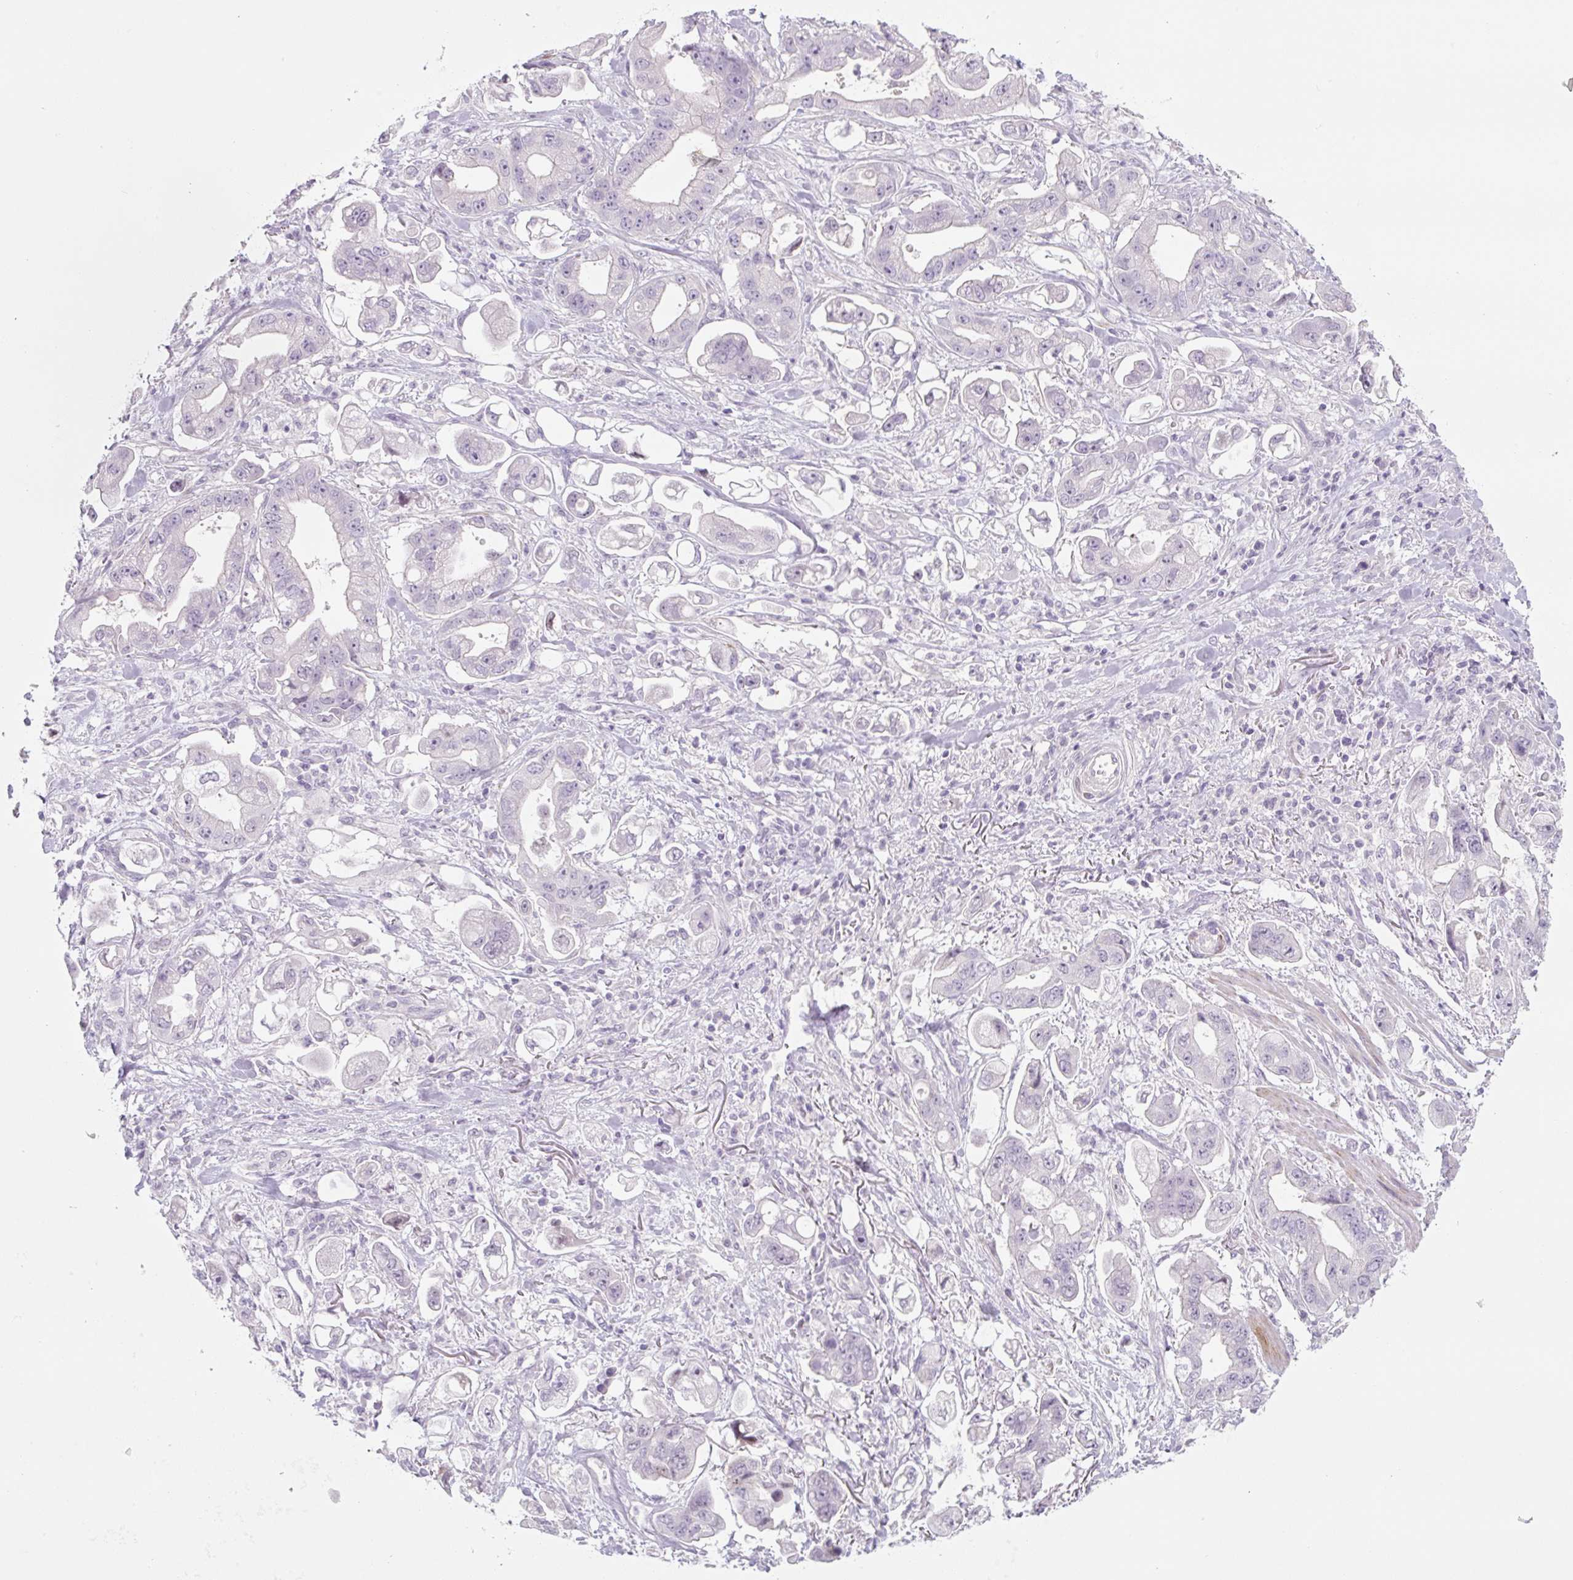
{"staining": {"intensity": "negative", "quantity": "none", "location": "none"}, "tissue": "stomach cancer", "cell_type": "Tumor cells", "image_type": "cancer", "snomed": [{"axis": "morphology", "description": "Adenocarcinoma, NOS"}, {"axis": "topography", "description": "Stomach"}], "caption": "The IHC image has no significant expression in tumor cells of stomach cancer tissue.", "gene": "PRM1", "patient": {"sex": "male", "age": 62}}